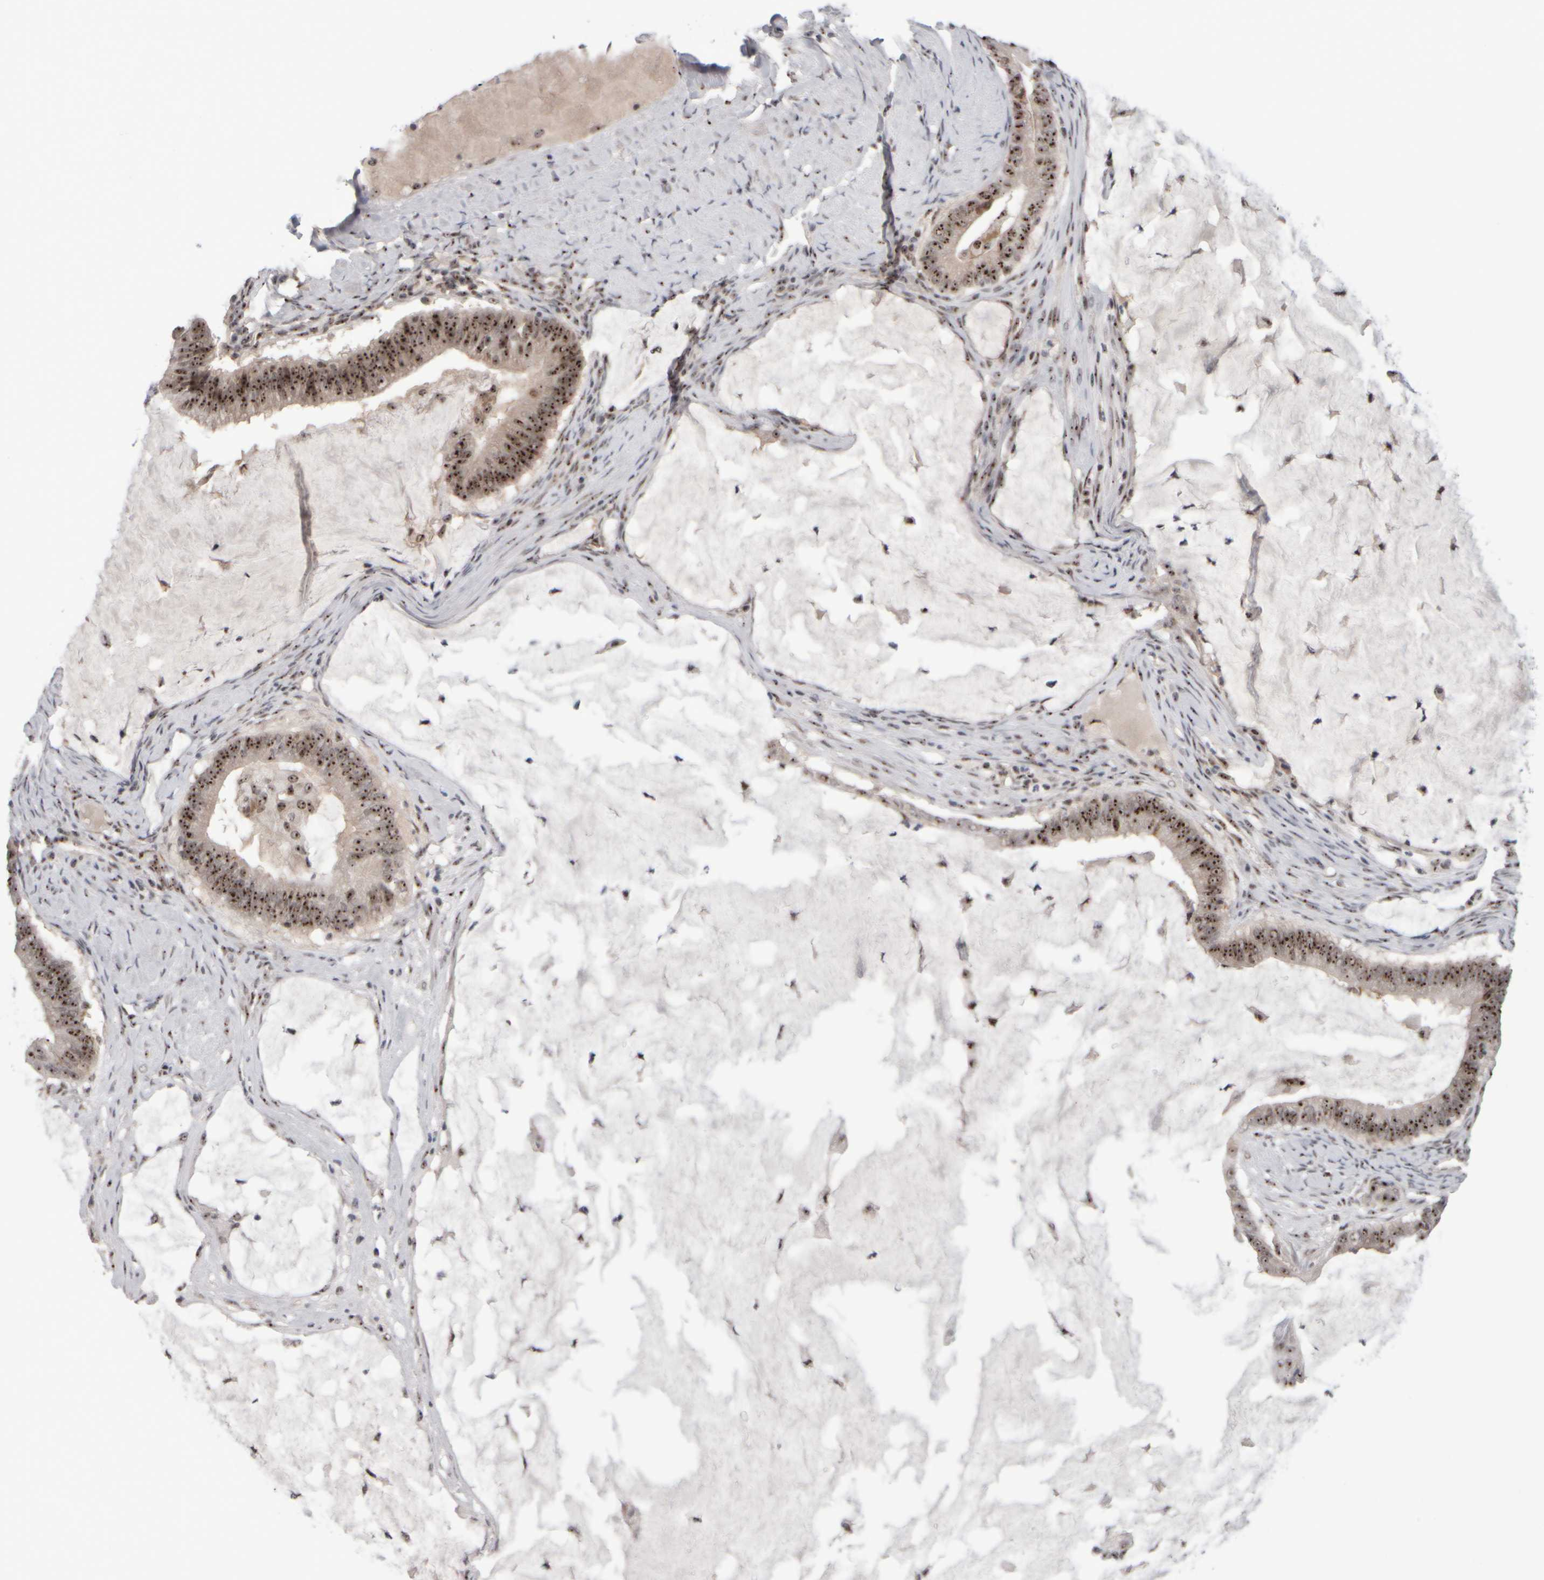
{"staining": {"intensity": "moderate", "quantity": ">75%", "location": "nuclear"}, "tissue": "ovarian cancer", "cell_type": "Tumor cells", "image_type": "cancer", "snomed": [{"axis": "morphology", "description": "Cystadenocarcinoma, mucinous, NOS"}, {"axis": "topography", "description": "Ovary"}], "caption": "DAB (3,3'-diaminobenzidine) immunohistochemical staining of ovarian mucinous cystadenocarcinoma displays moderate nuclear protein expression in about >75% of tumor cells.", "gene": "SURF6", "patient": {"sex": "female", "age": 61}}